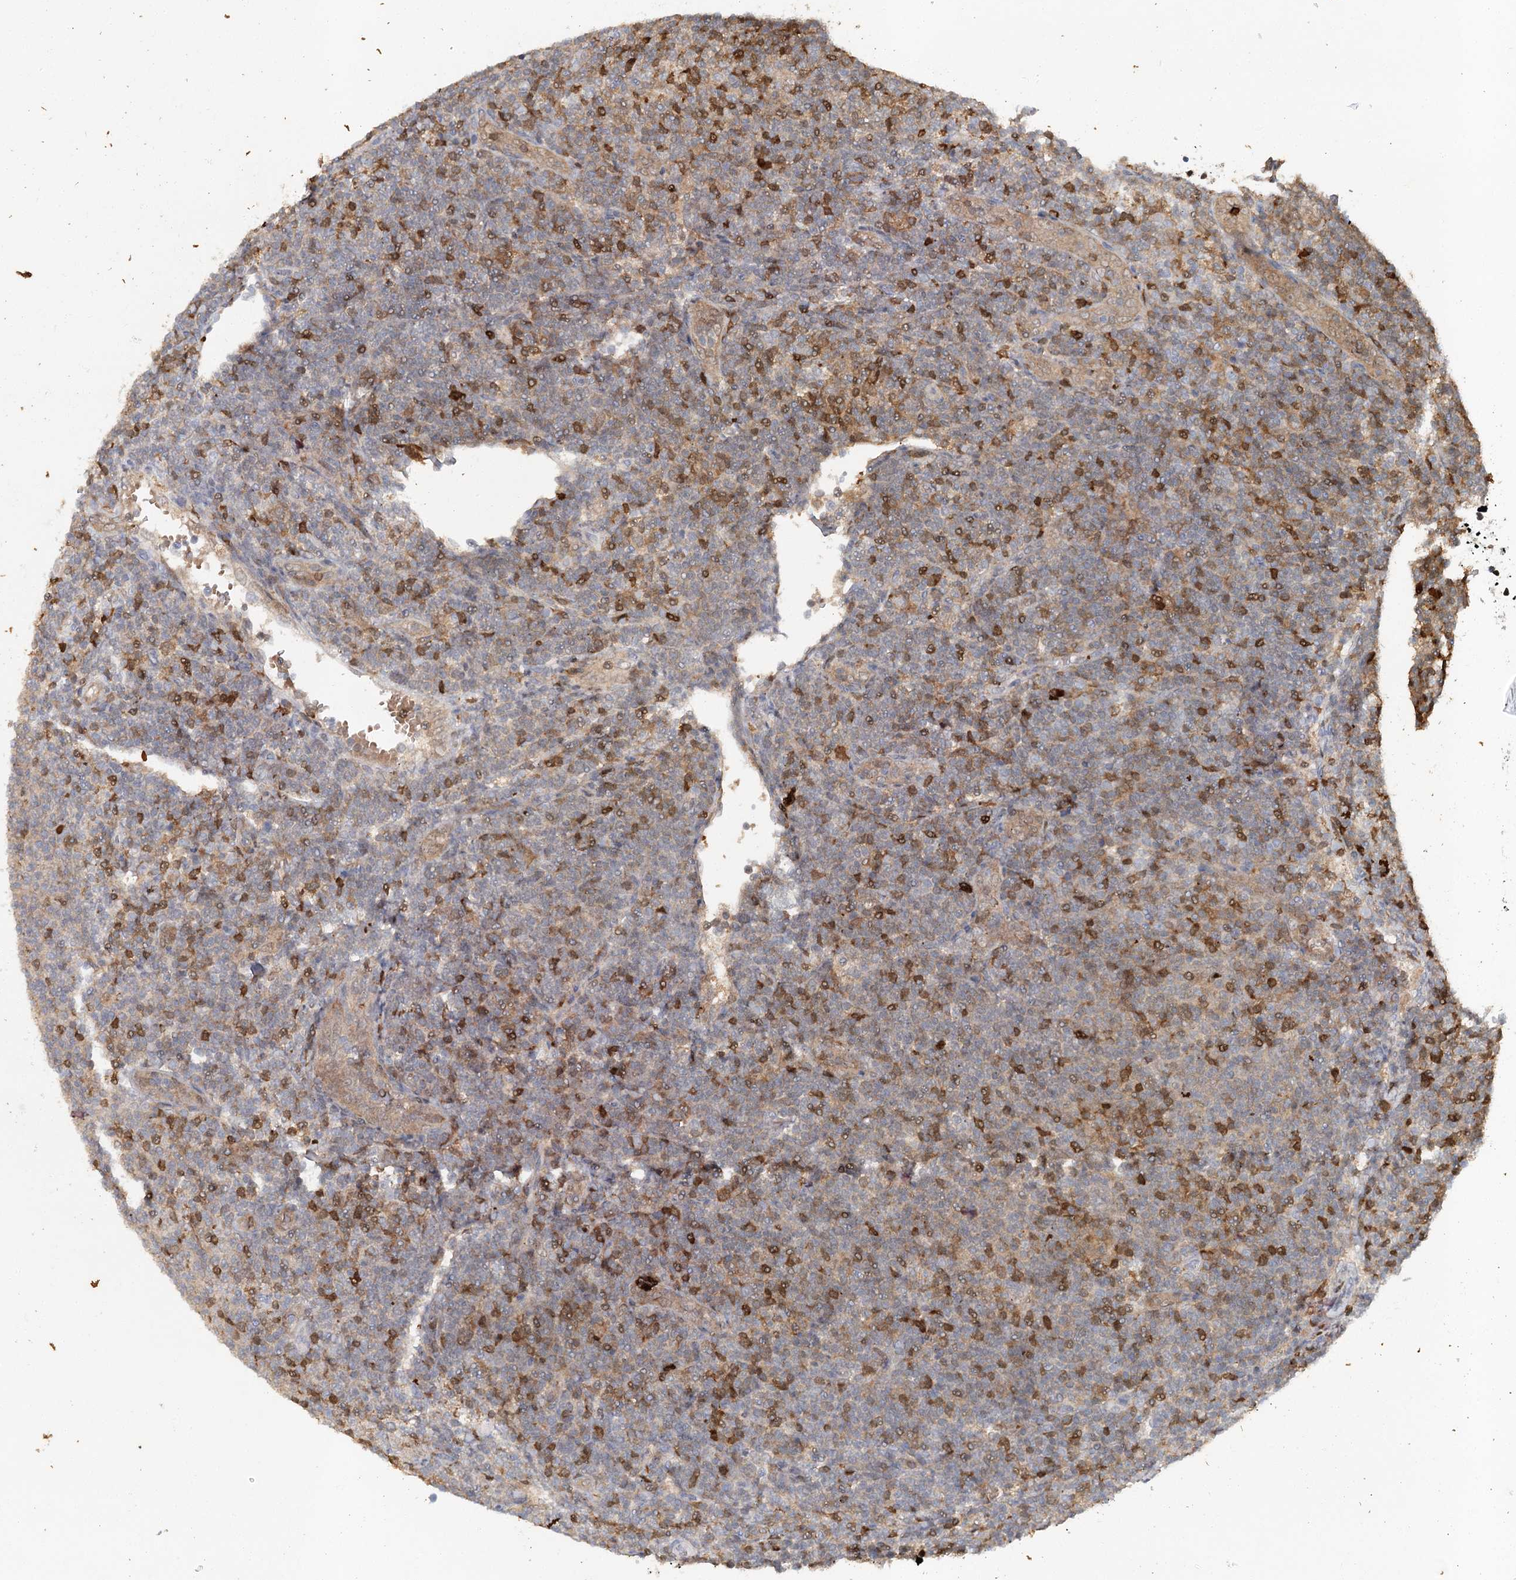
{"staining": {"intensity": "moderate", "quantity": "25%-75%", "location": "cytoplasmic/membranous"}, "tissue": "lymphoma", "cell_type": "Tumor cells", "image_type": "cancer", "snomed": [{"axis": "morphology", "description": "Malignant lymphoma, non-Hodgkin's type, Low grade"}, {"axis": "topography", "description": "Lymph node"}], "caption": "Human lymphoma stained with a protein marker exhibits moderate staining in tumor cells.", "gene": "SLC41A2", "patient": {"sex": "male", "age": 66}}